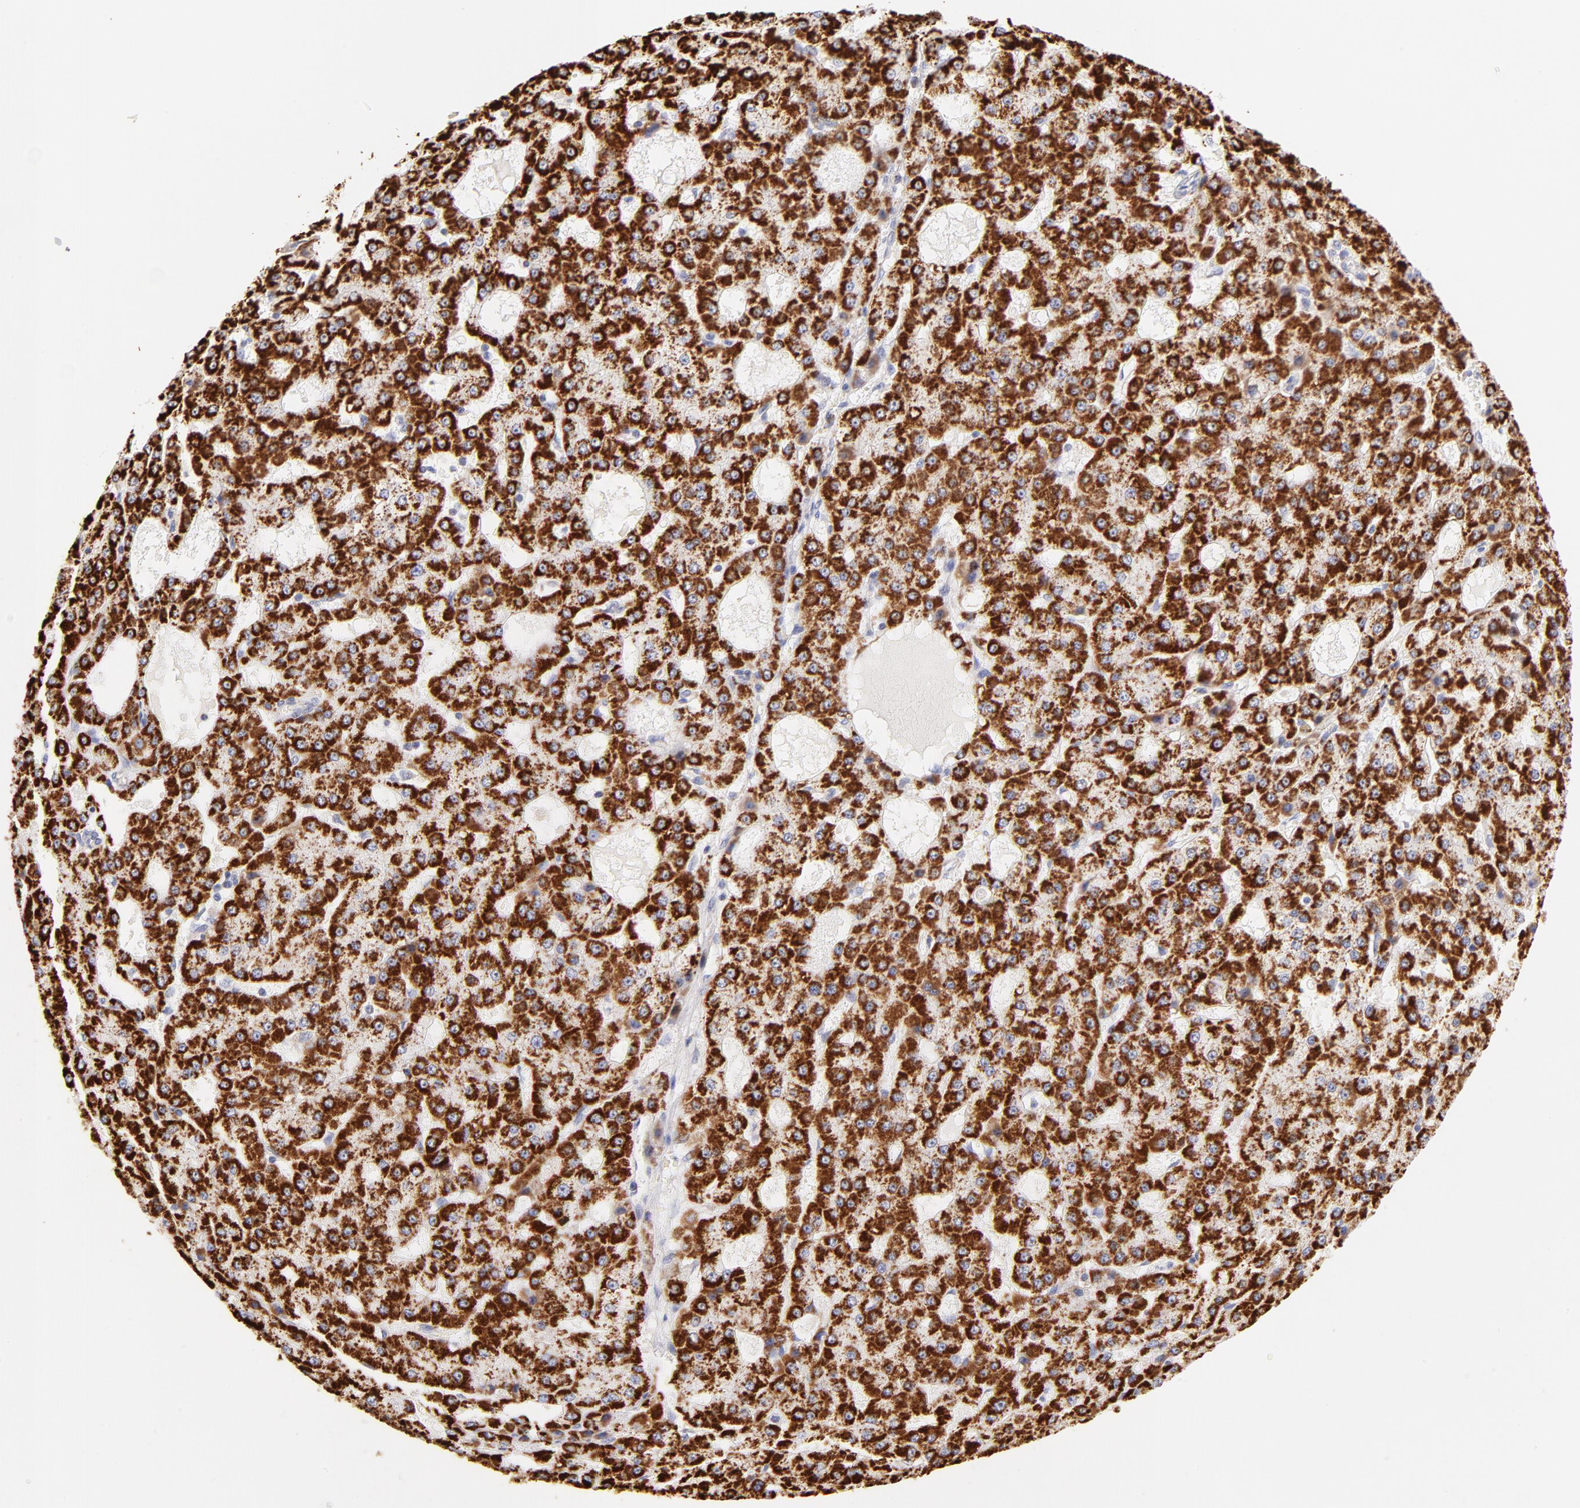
{"staining": {"intensity": "strong", "quantity": ">75%", "location": "cytoplasmic/membranous"}, "tissue": "liver cancer", "cell_type": "Tumor cells", "image_type": "cancer", "snomed": [{"axis": "morphology", "description": "Carcinoma, Hepatocellular, NOS"}, {"axis": "topography", "description": "Liver"}], "caption": "This micrograph shows immunohistochemistry (IHC) staining of hepatocellular carcinoma (liver), with high strong cytoplasmic/membranous positivity in about >75% of tumor cells.", "gene": "AIFM1", "patient": {"sex": "male", "age": 47}}